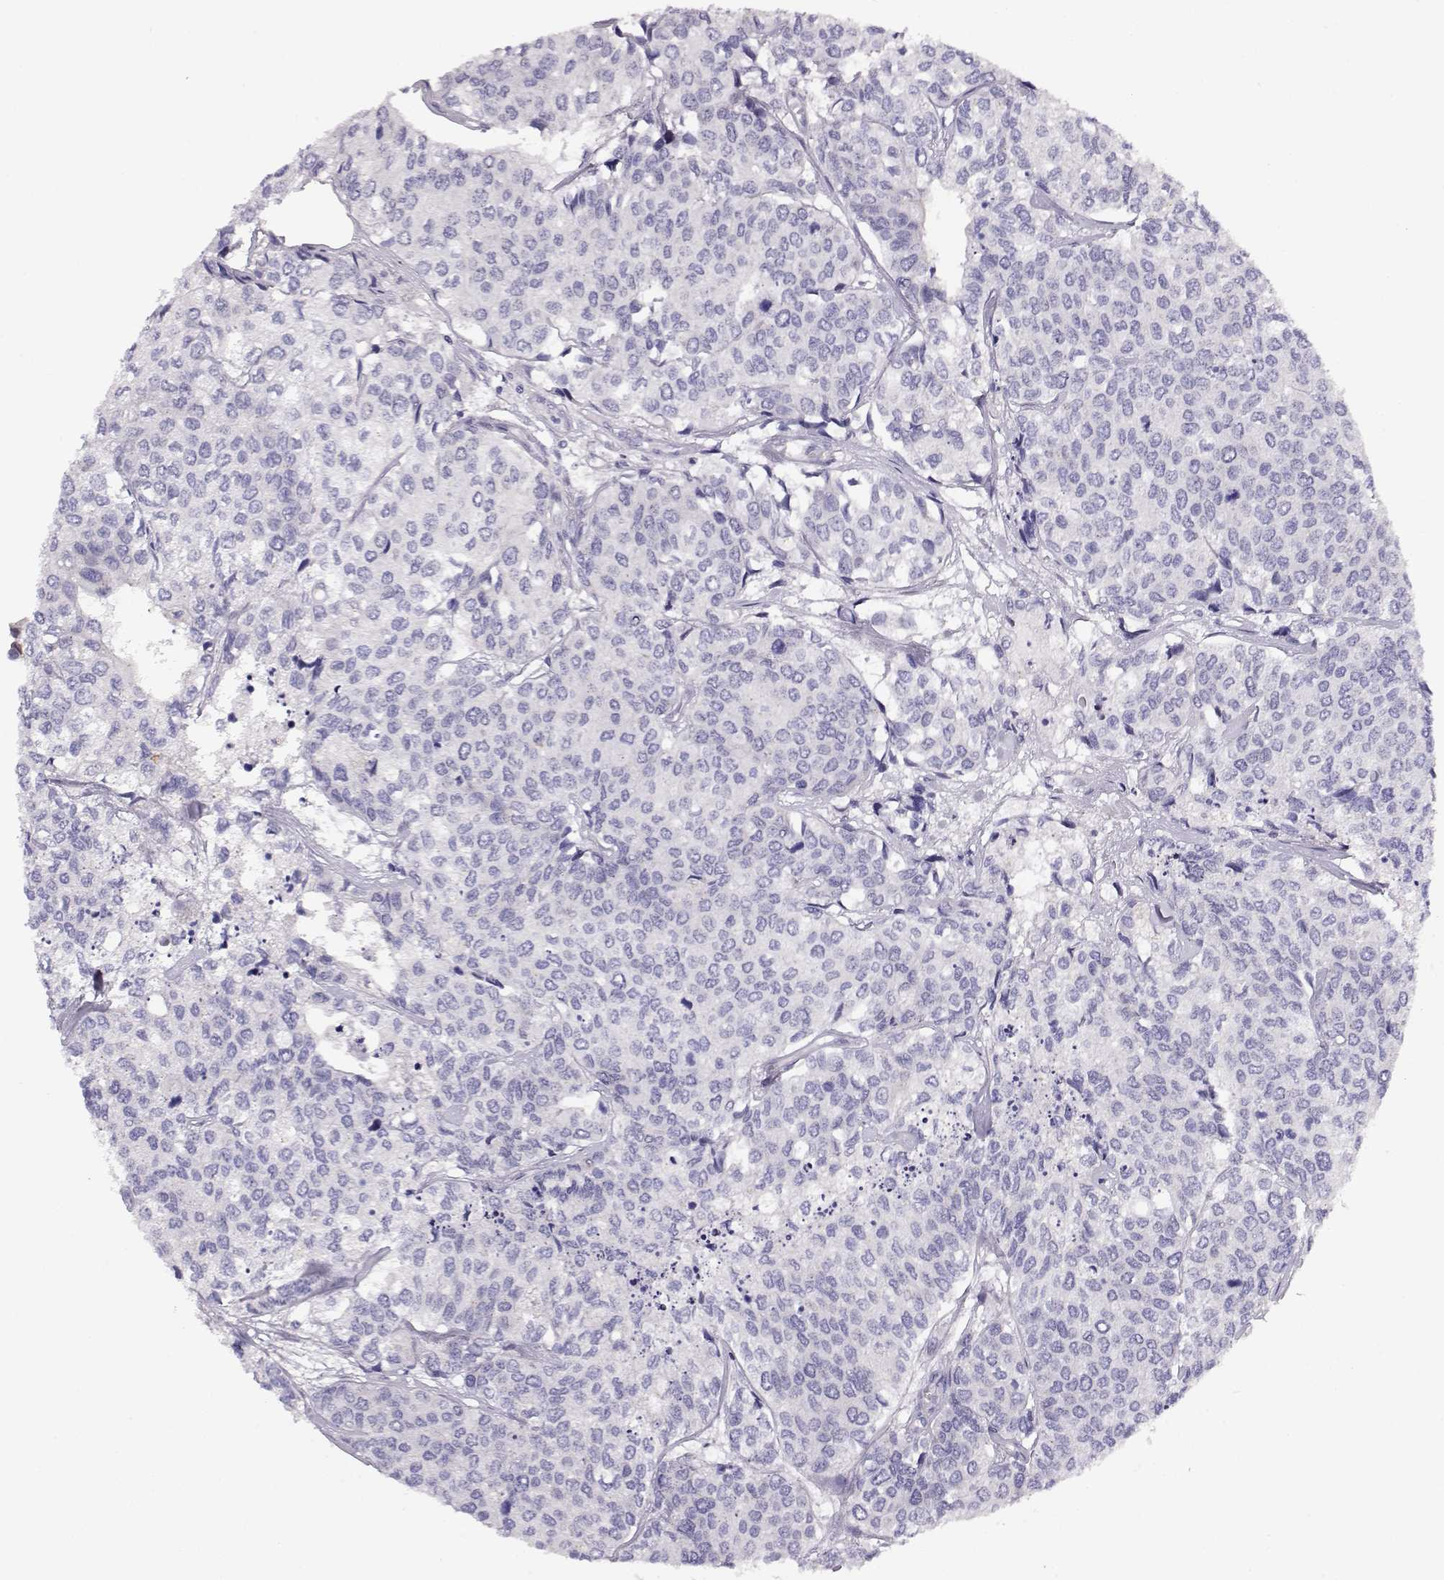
{"staining": {"intensity": "negative", "quantity": "none", "location": "none"}, "tissue": "urothelial cancer", "cell_type": "Tumor cells", "image_type": "cancer", "snomed": [{"axis": "morphology", "description": "Urothelial carcinoma, High grade"}, {"axis": "topography", "description": "Urinary bladder"}], "caption": "Immunohistochemistry histopathology image of human urothelial cancer stained for a protein (brown), which displays no positivity in tumor cells.", "gene": "CRX", "patient": {"sex": "male", "age": 73}}